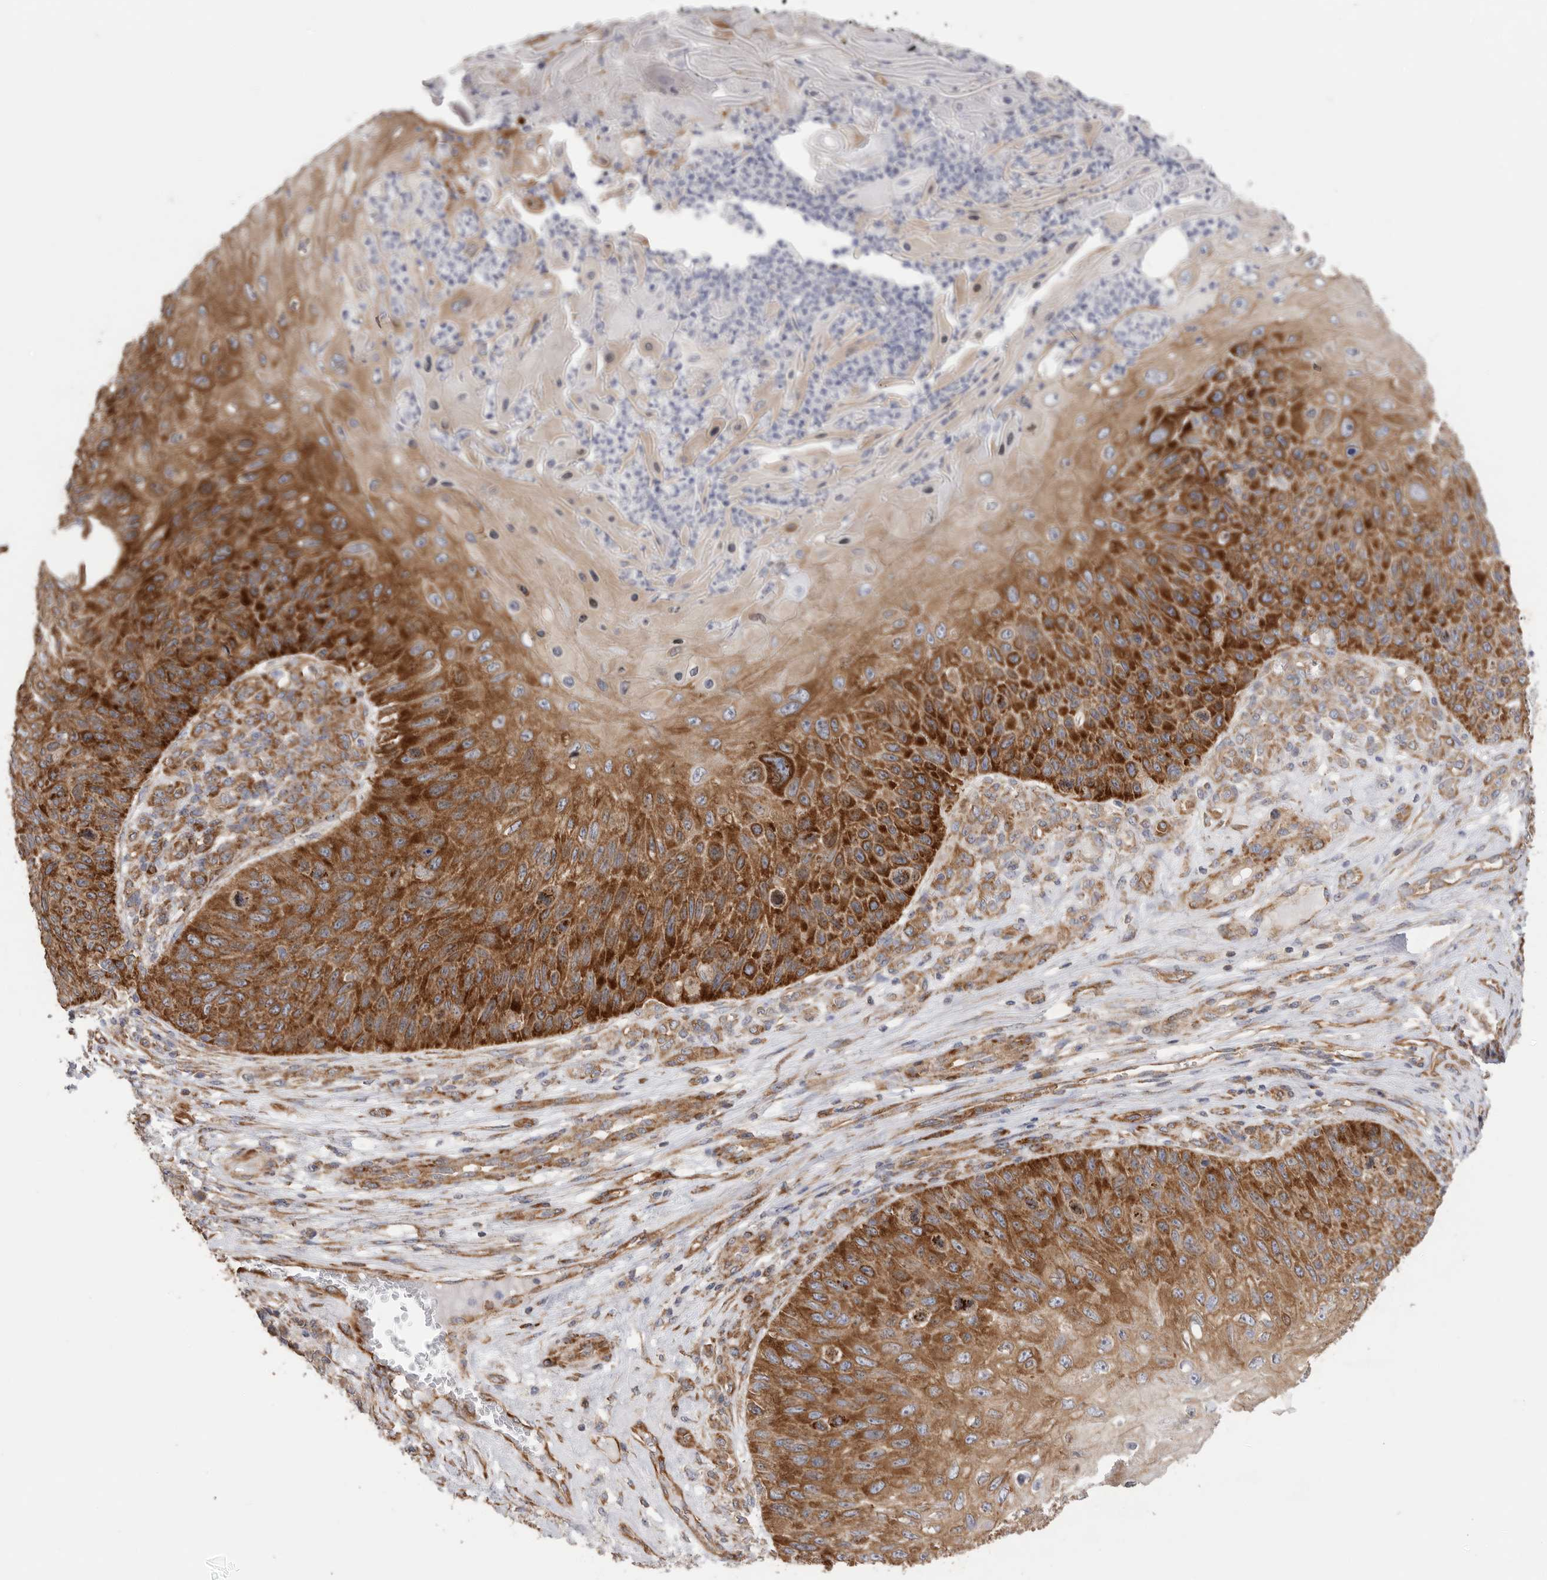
{"staining": {"intensity": "strong", "quantity": ">75%", "location": "cytoplasmic/membranous"}, "tissue": "skin cancer", "cell_type": "Tumor cells", "image_type": "cancer", "snomed": [{"axis": "morphology", "description": "Squamous cell carcinoma, NOS"}, {"axis": "topography", "description": "Skin"}], "caption": "This micrograph demonstrates IHC staining of human skin cancer (squamous cell carcinoma), with high strong cytoplasmic/membranous expression in approximately >75% of tumor cells.", "gene": "SERBP1", "patient": {"sex": "female", "age": 88}}